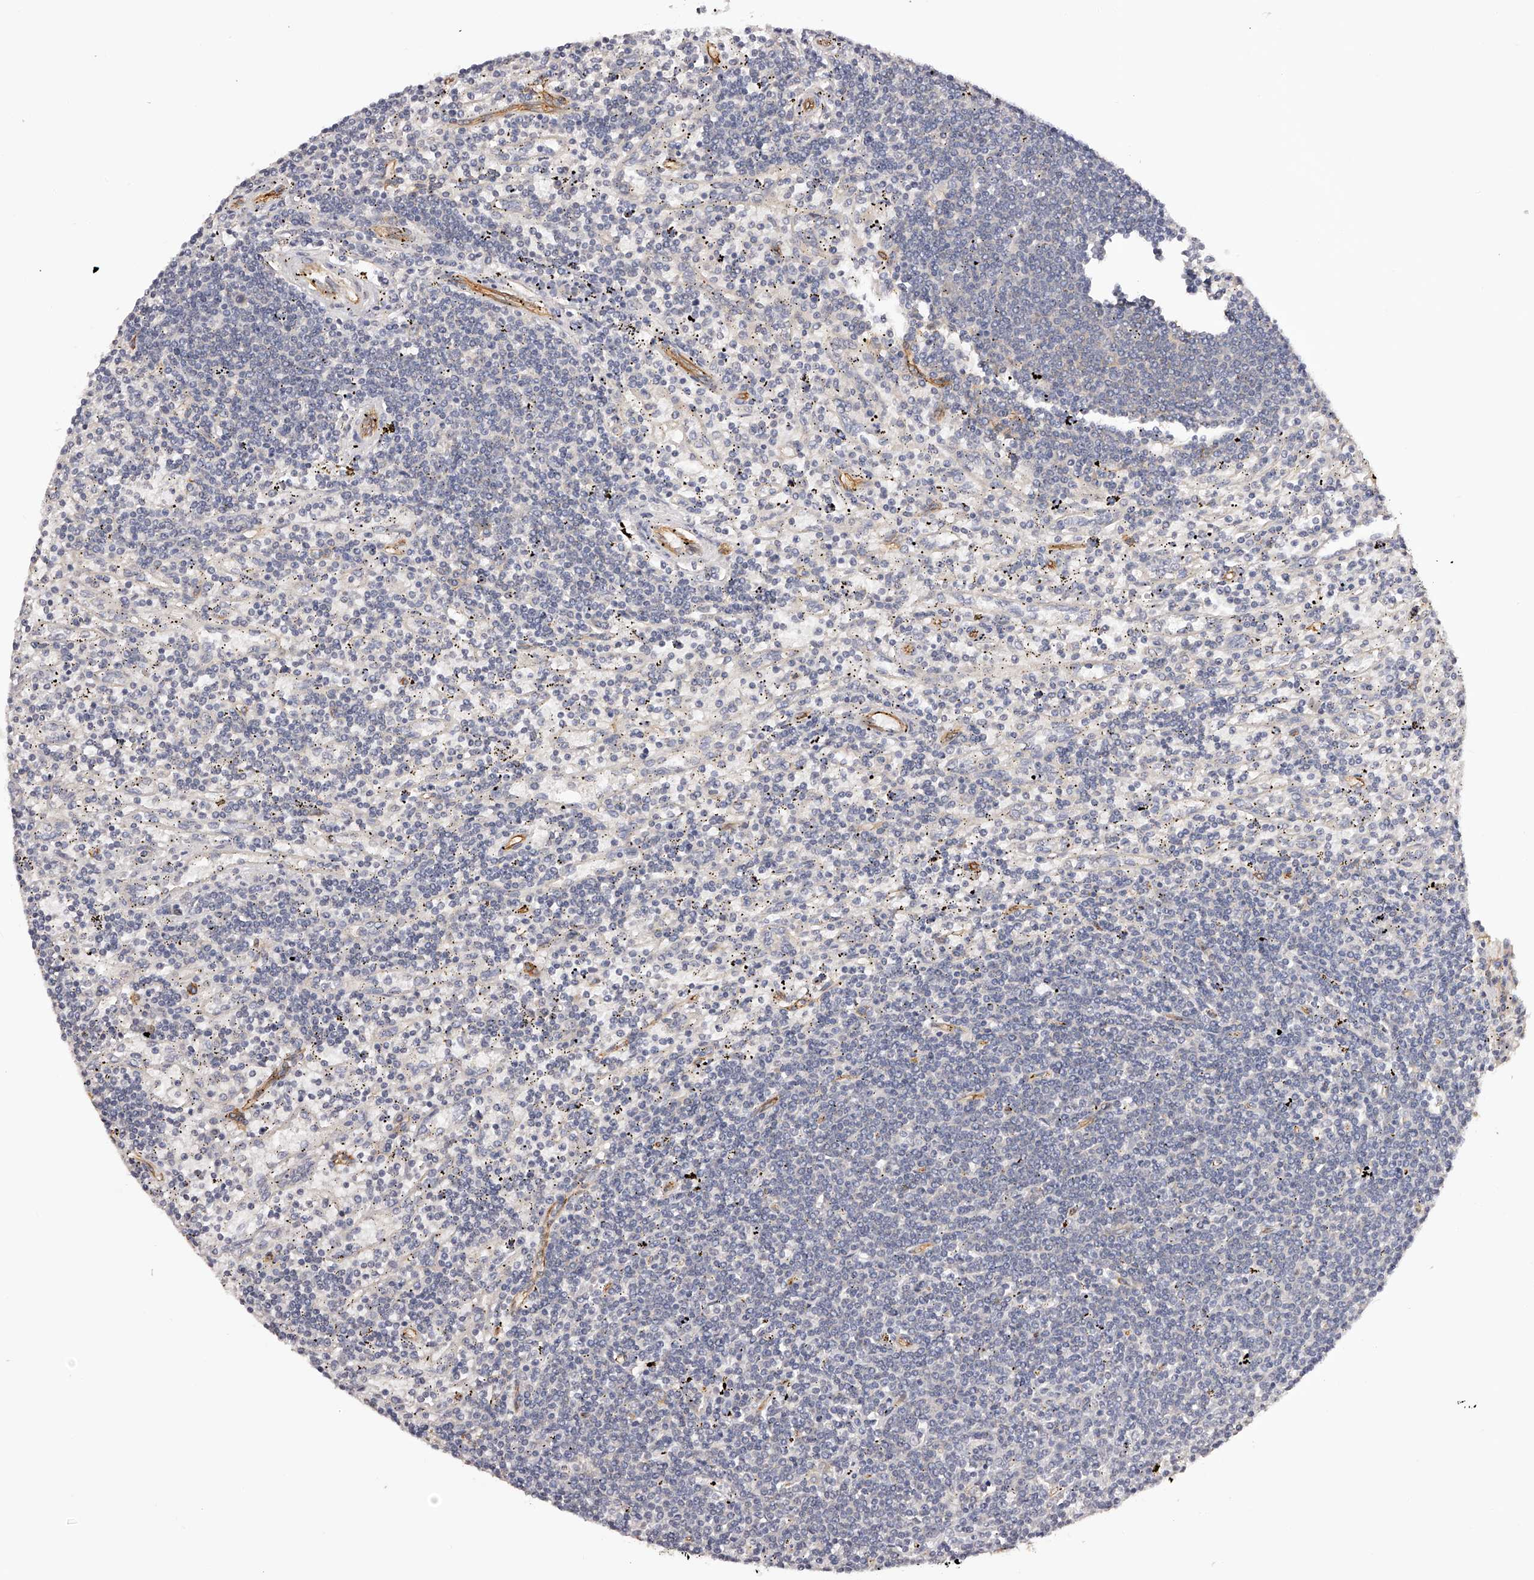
{"staining": {"intensity": "negative", "quantity": "none", "location": "none"}, "tissue": "lymphoma", "cell_type": "Tumor cells", "image_type": "cancer", "snomed": [{"axis": "morphology", "description": "Malignant lymphoma, non-Hodgkin's type, Low grade"}, {"axis": "topography", "description": "Spleen"}], "caption": "Tumor cells show no significant protein staining in low-grade malignant lymphoma, non-Hodgkin's type.", "gene": "LTV1", "patient": {"sex": "male", "age": 76}}